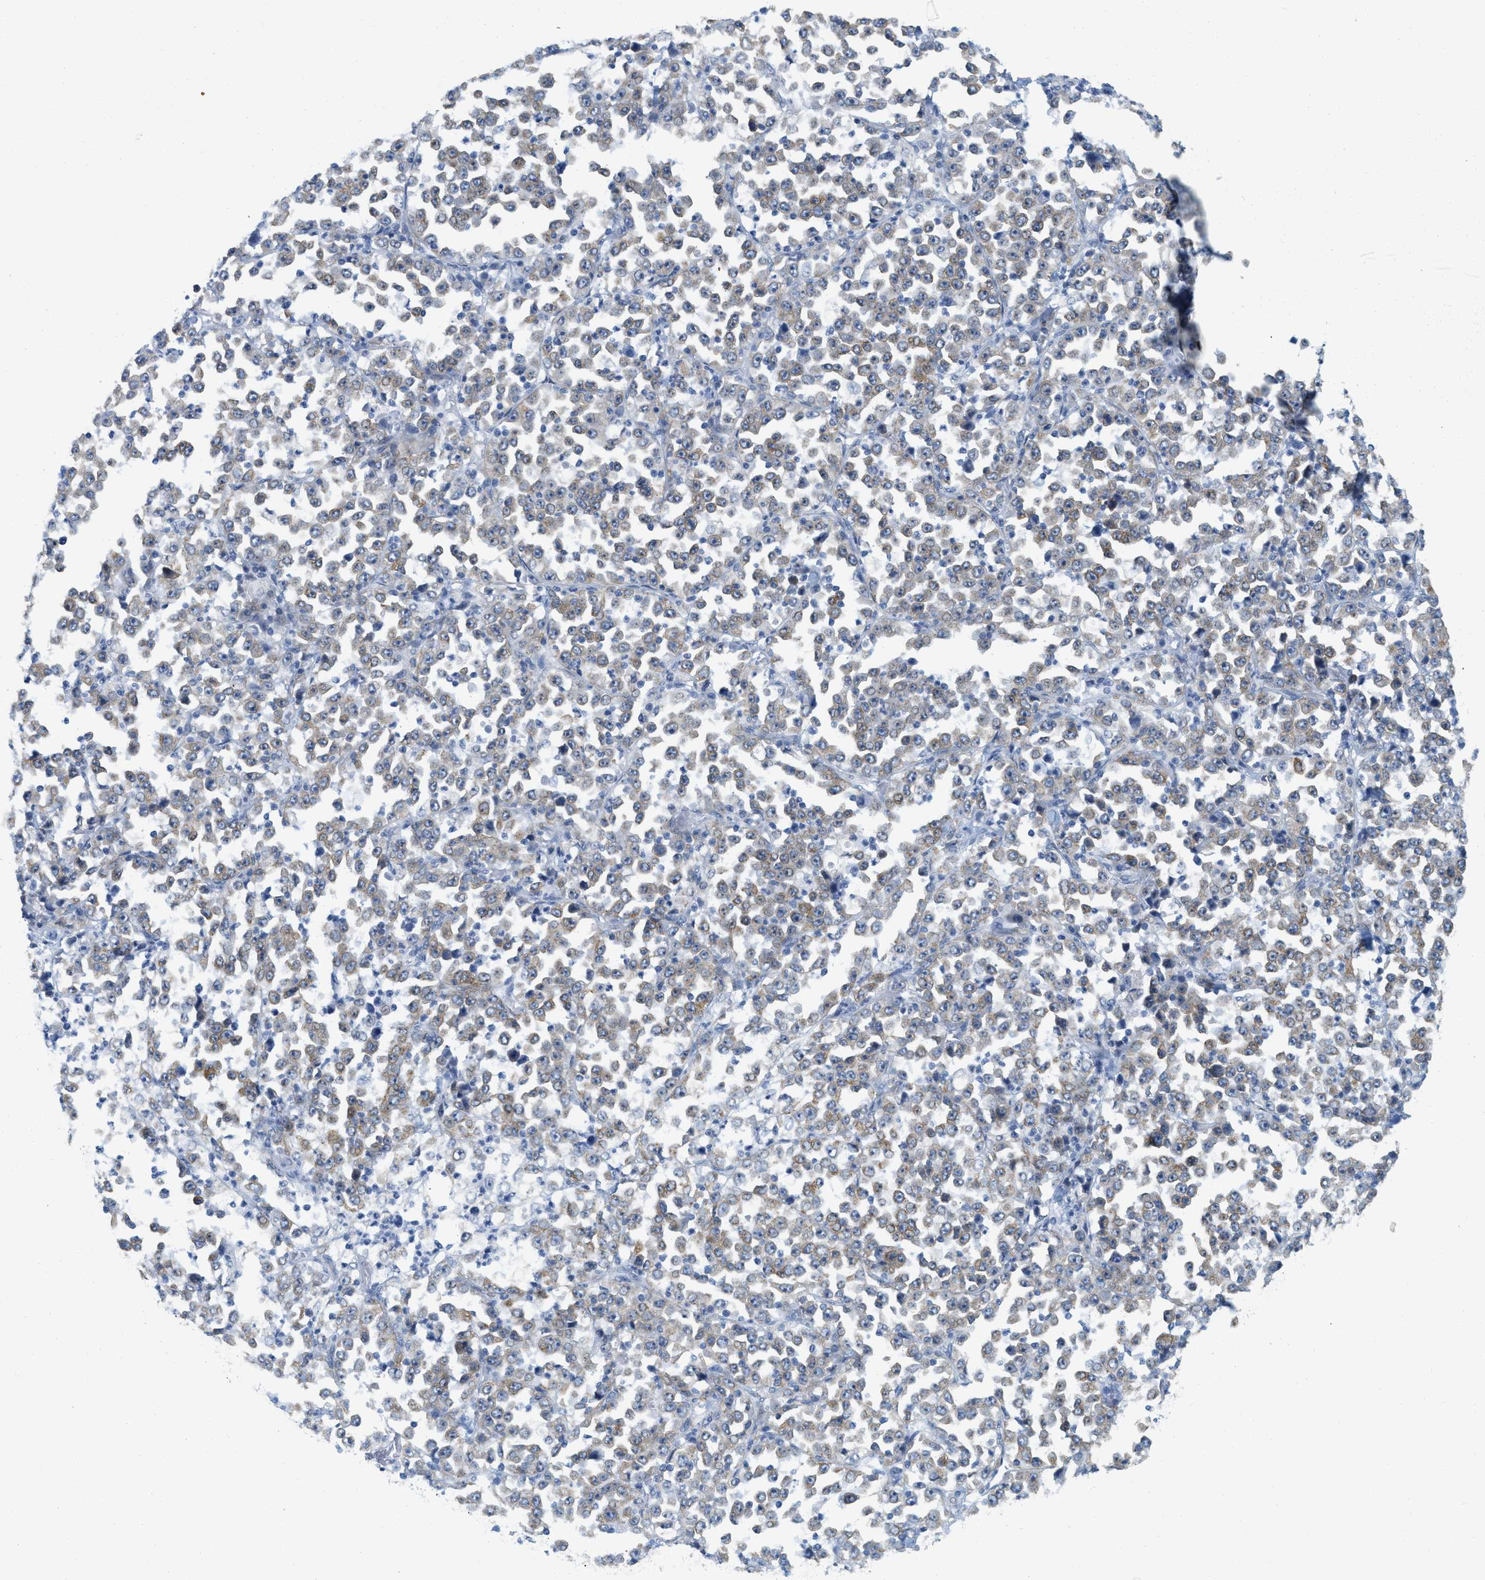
{"staining": {"intensity": "weak", "quantity": ">75%", "location": "cytoplasmic/membranous"}, "tissue": "stomach cancer", "cell_type": "Tumor cells", "image_type": "cancer", "snomed": [{"axis": "morphology", "description": "Normal tissue, NOS"}, {"axis": "morphology", "description": "Adenocarcinoma, NOS"}, {"axis": "topography", "description": "Stomach, upper"}, {"axis": "topography", "description": "Stomach"}], "caption": "Adenocarcinoma (stomach) stained for a protein (brown) reveals weak cytoplasmic/membranous positive staining in approximately >75% of tumor cells.", "gene": "TEX264", "patient": {"sex": "male", "age": 59}}